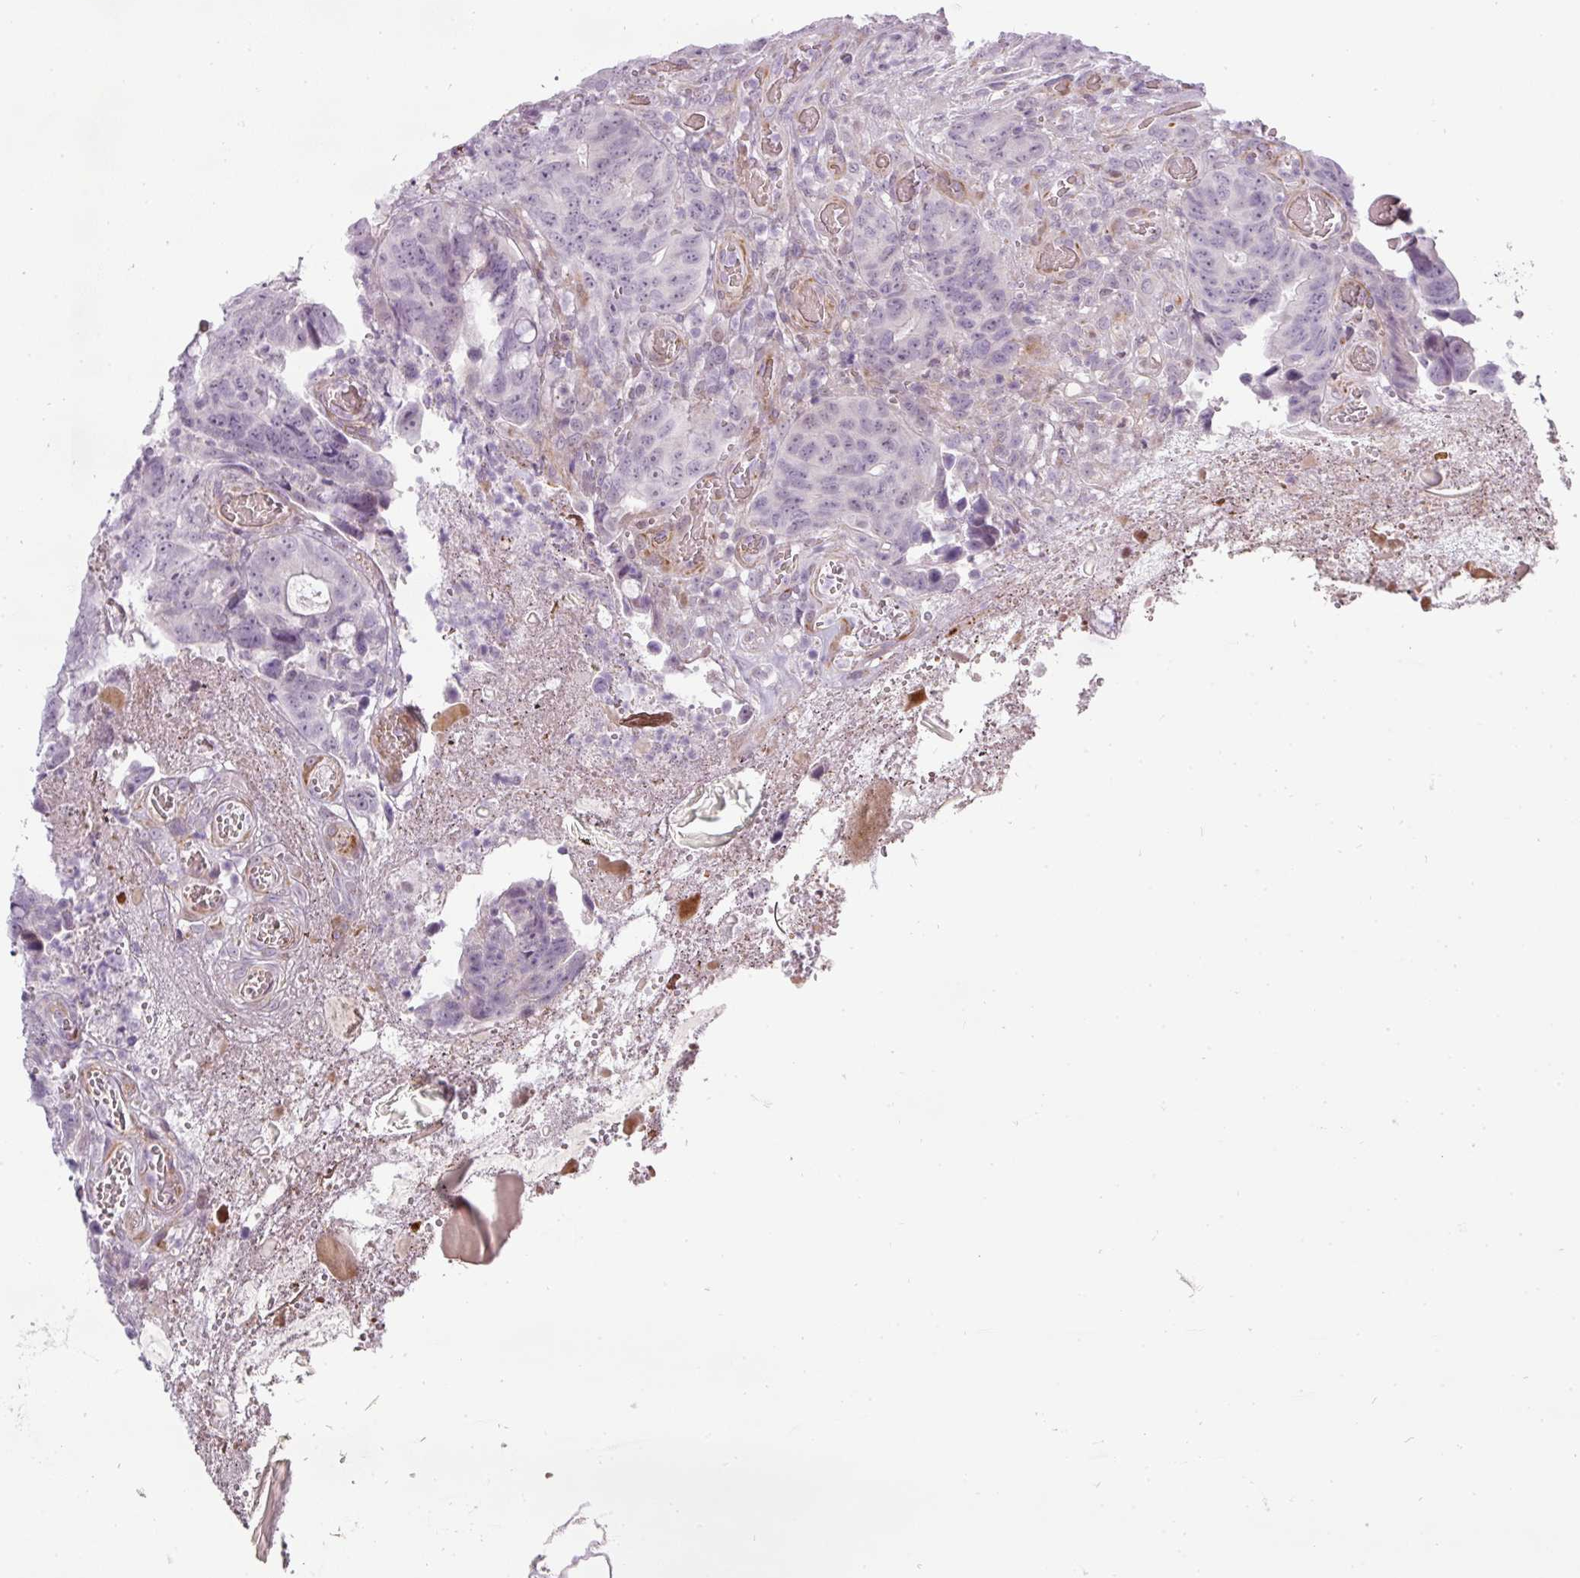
{"staining": {"intensity": "negative", "quantity": "none", "location": "none"}, "tissue": "colorectal cancer", "cell_type": "Tumor cells", "image_type": "cancer", "snomed": [{"axis": "morphology", "description": "Adenocarcinoma, NOS"}, {"axis": "topography", "description": "Colon"}], "caption": "Immunohistochemistry of human colorectal adenocarcinoma exhibits no expression in tumor cells. (DAB IHC visualized using brightfield microscopy, high magnification).", "gene": "CHRDL1", "patient": {"sex": "female", "age": 82}}